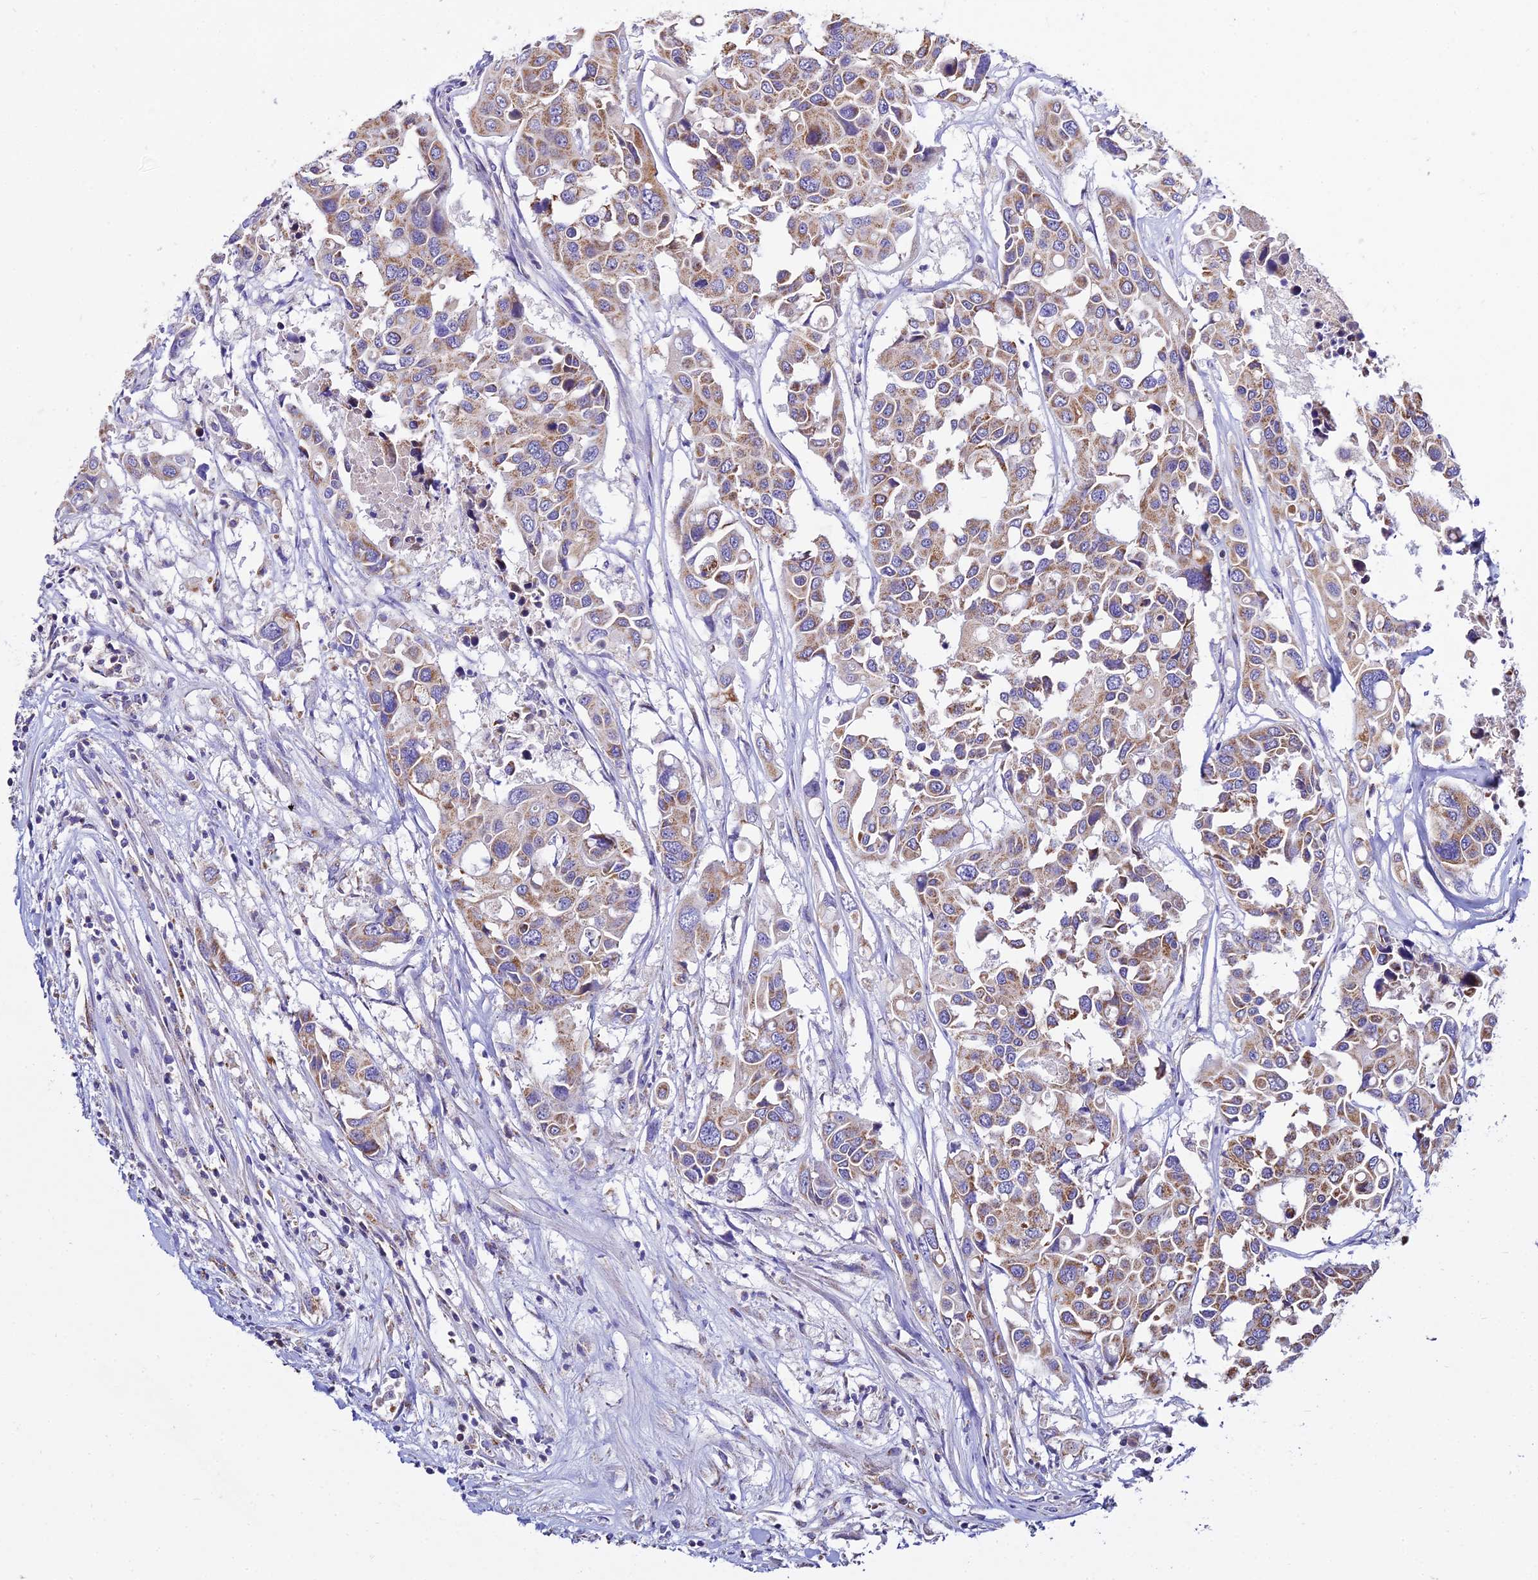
{"staining": {"intensity": "moderate", "quantity": ">75%", "location": "cytoplasmic/membranous"}, "tissue": "colorectal cancer", "cell_type": "Tumor cells", "image_type": "cancer", "snomed": [{"axis": "morphology", "description": "Adenocarcinoma, NOS"}, {"axis": "topography", "description": "Colon"}], "caption": "A brown stain shows moderate cytoplasmic/membranous staining of a protein in colorectal cancer tumor cells.", "gene": "TYW5", "patient": {"sex": "male", "age": 77}}